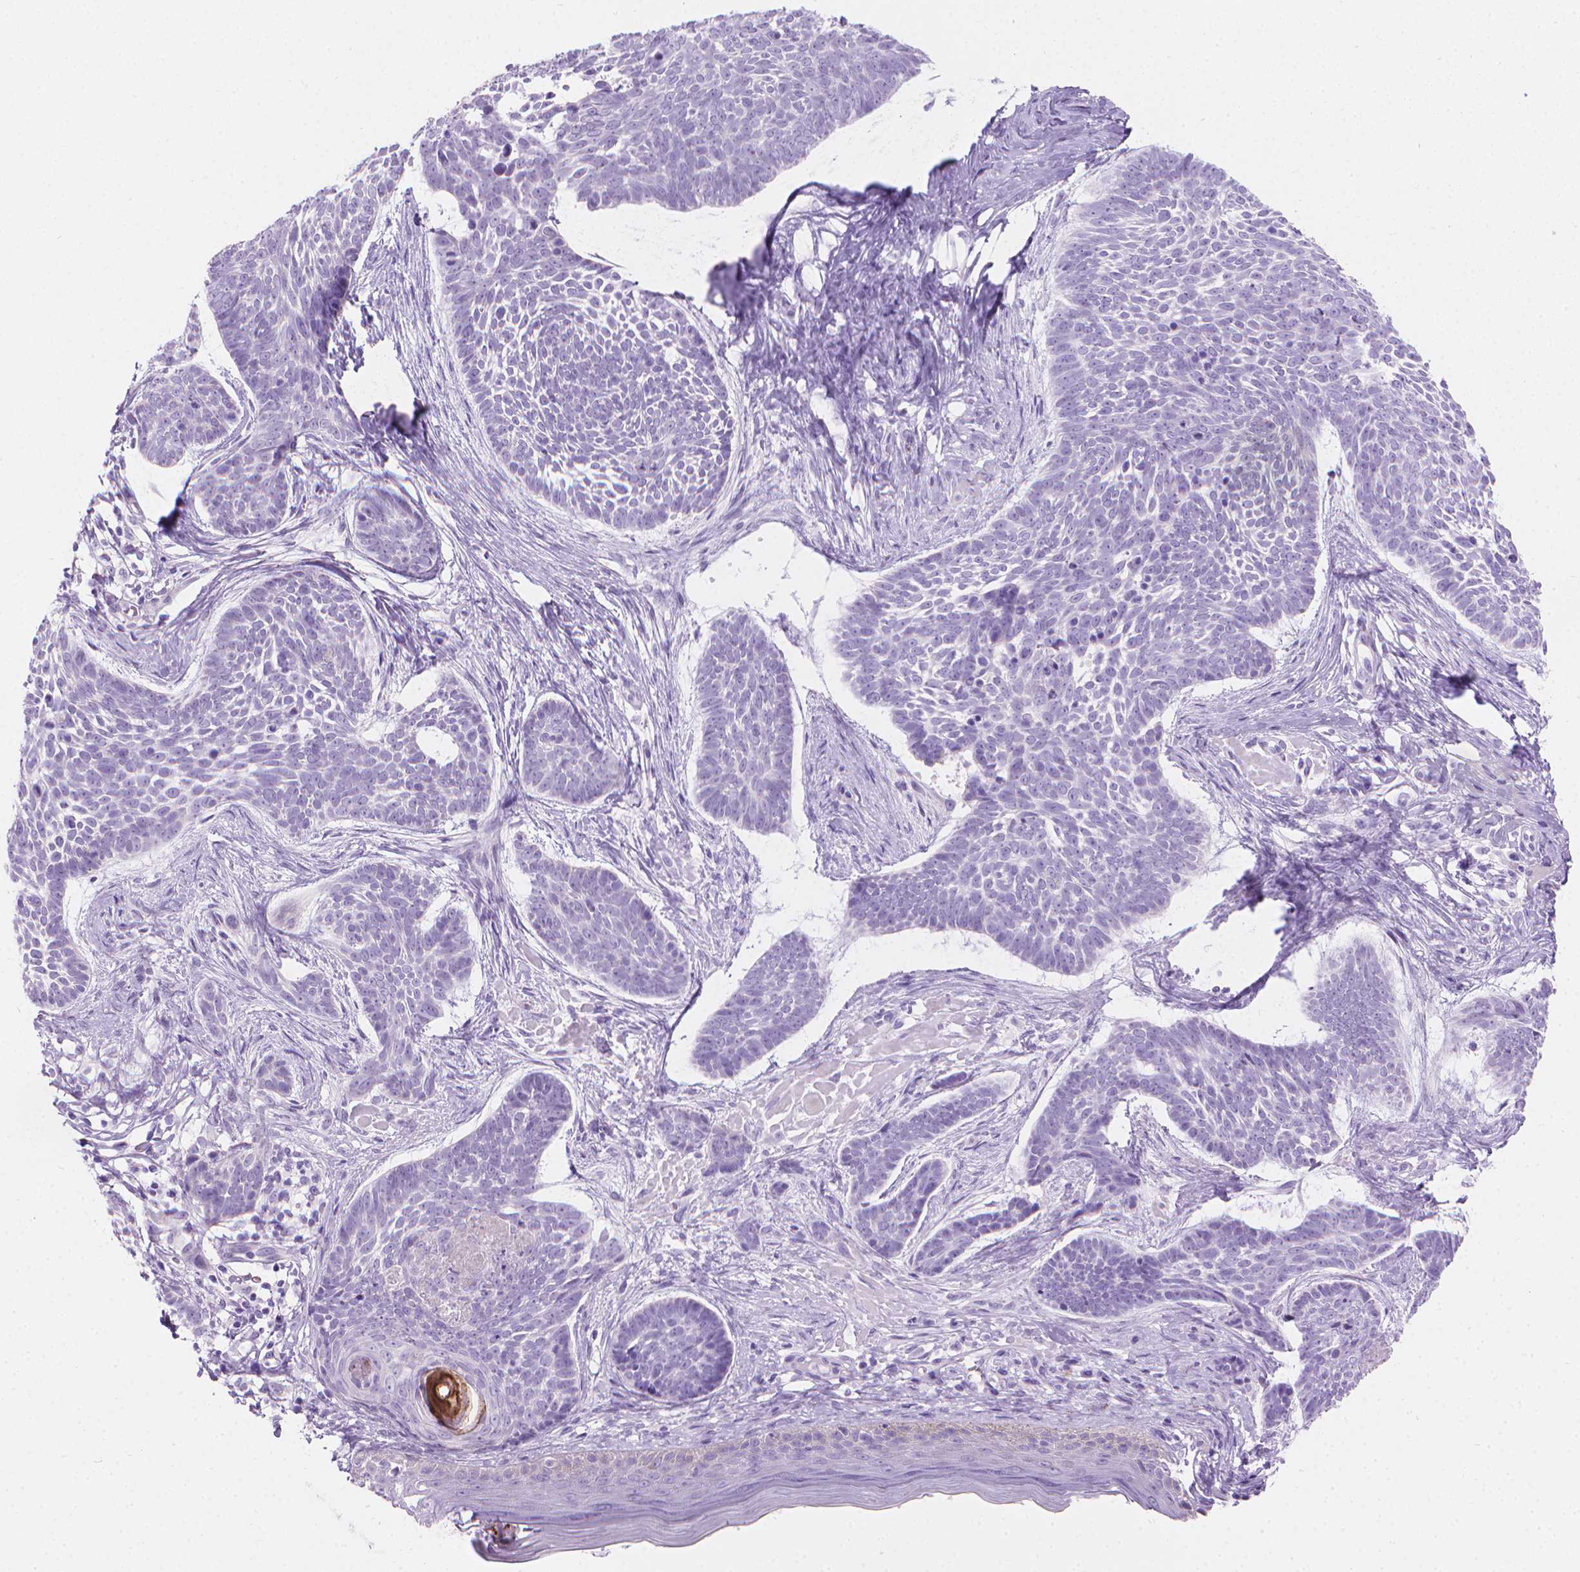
{"staining": {"intensity": "negative", "quantity": "none", "location": "none"}, "tissue": "skin cancer", "cell_type": "Tumor cells", "image_type": "cancer", "snomed": [{"axis": "morphology", "description": "Basal cell carcinoma"}, {"axis": "topography", "description": "Skin"}], "caption": "A histopathology image of basal cell carcinoma (skin) stained for a protein displays no brown staining in tumor cells.", "gene": "CFAP52", "patient": {"sex": "male", "age": 85}}